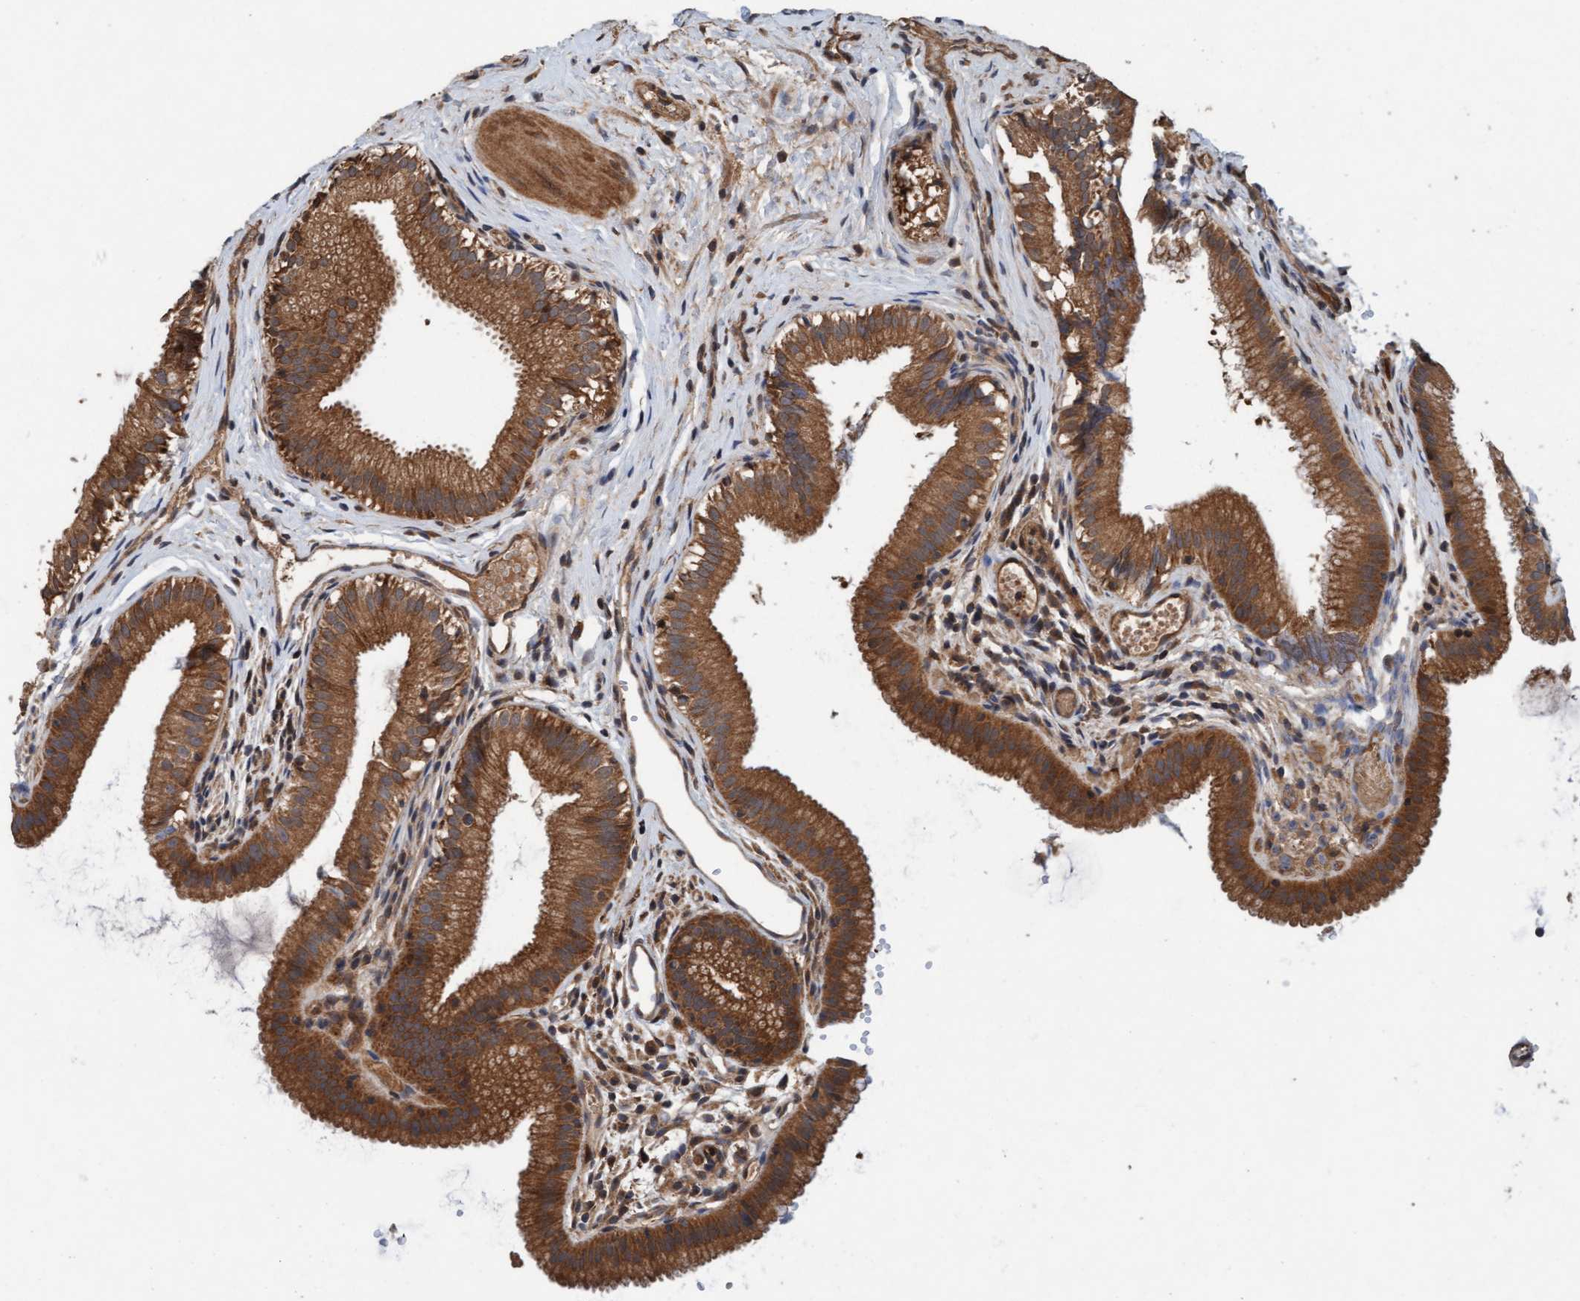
{"staining": {"intensity": "strong", "quantity": ">75%", "location": "cytoplasmic/membranous,nuclear"}, "tissue": "gallbladder", "cell_type": "Glandular cells", "image_type": "normal", "snomed": [{"axis": "morphology", "description": "Normal tissue, NOS"}, {"axis": "topography", "description": "Gallbladder"}], "caption": "Brown immunohistochemical staining in normal gallbladder displays strong cytoplasmic/membranous,nuclear positivity in approximately >75% of glandular cells.", "gene": "MLXIP", "patient": {"sex": "female", "age": 26}}